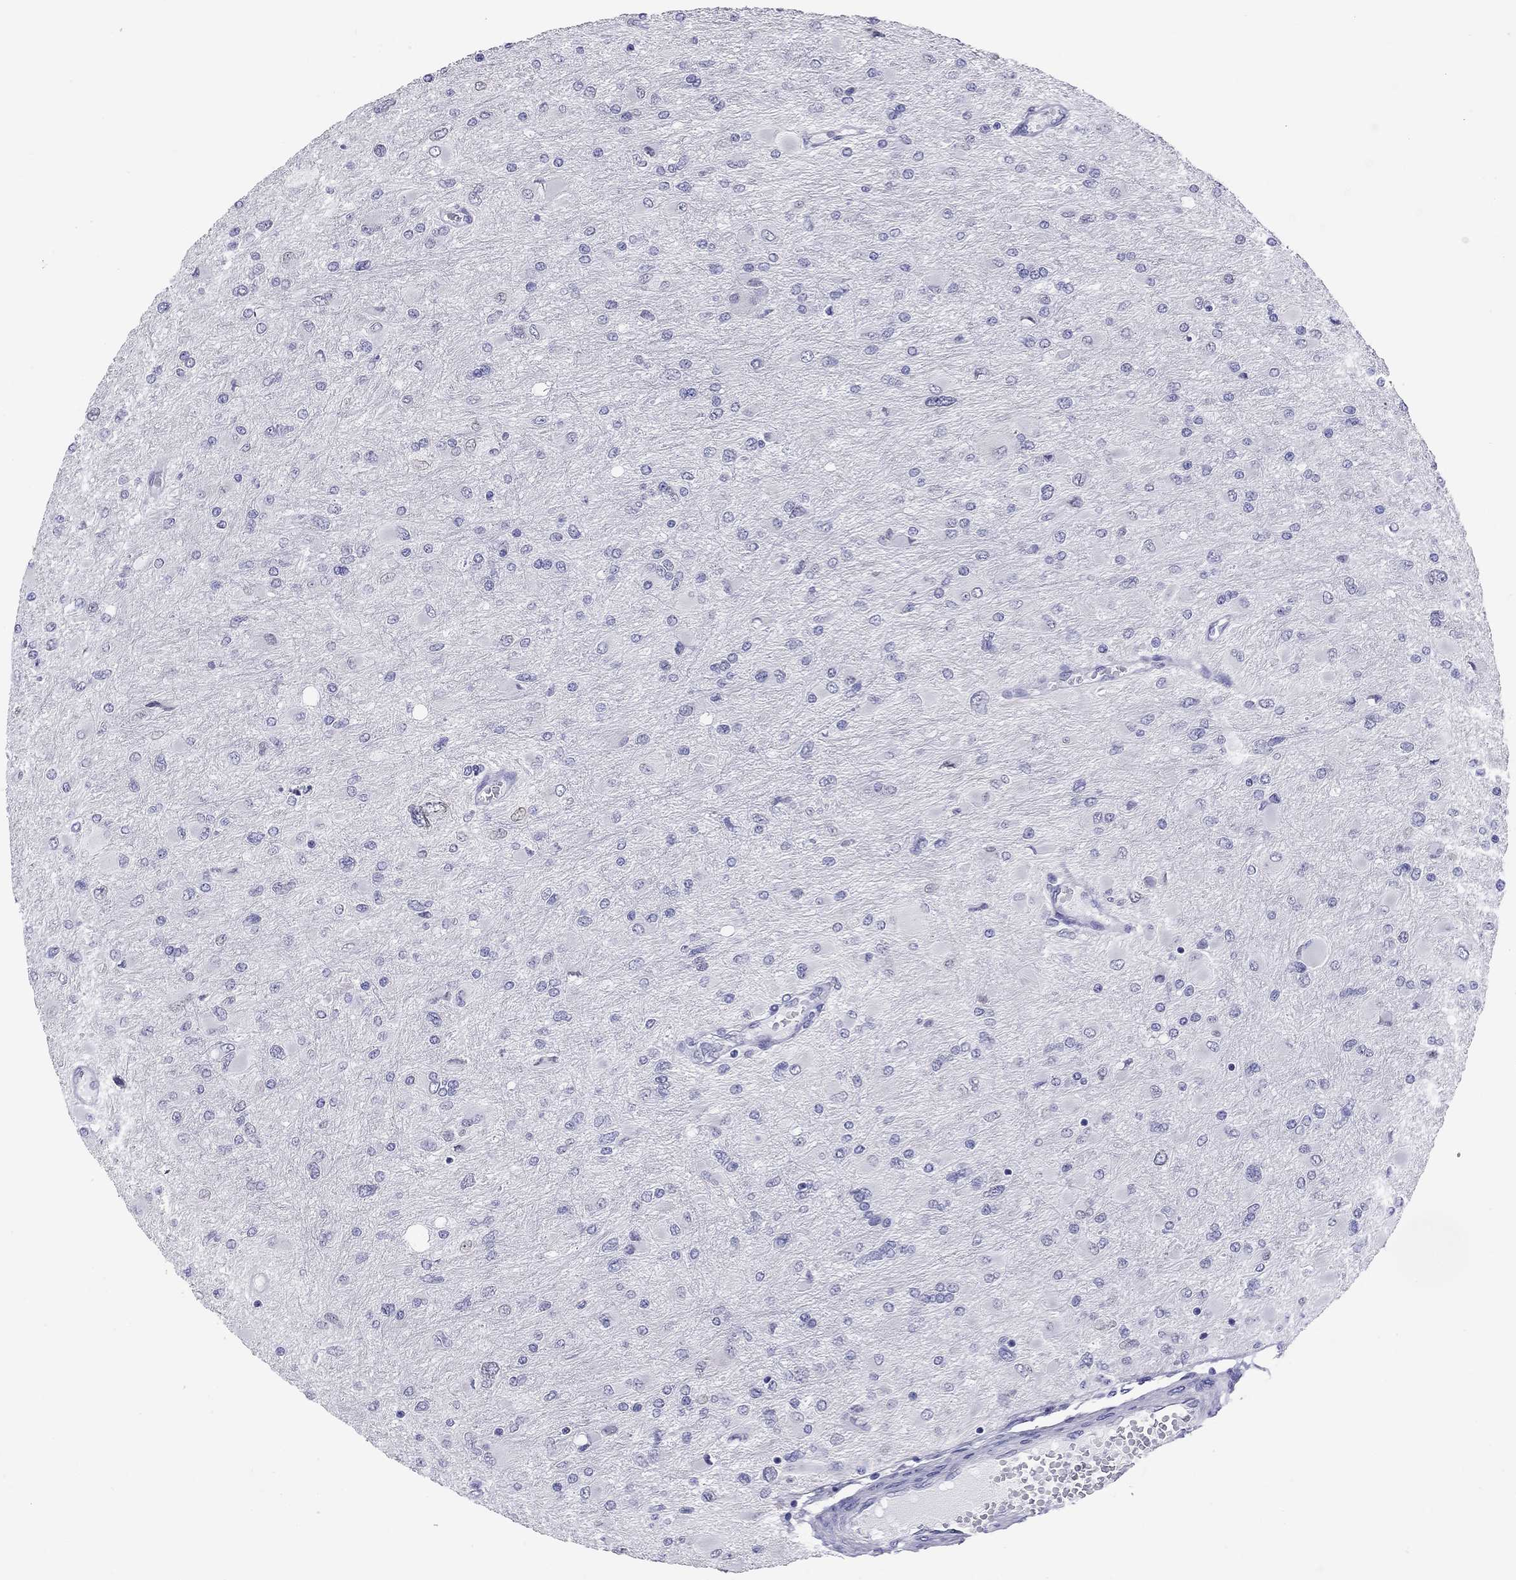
{"staining": {"intensity": "negative", "quantity": "none", "location": "none"}, "tissue": "glioma", "cell_type": "Tumor cells", "image_type": "cancer", "snomed": [{"axis": "morphology", "description": "Glioma, malignant, High grade"}, {"axis": "topography", "description": "Cerebral cortex"}], "caption": "The immunohistochemistry histopathology image has no significant expression in tumor cells of high-grade glioma (malignant) tissue. The staining is performed using DAB (3,3'-diaminobenzidine) brown chromogen with nuclei counter-stained in using hematoxylin.", "gene": "ARMC12", "patient": {"sex": "female", "age": 36}}